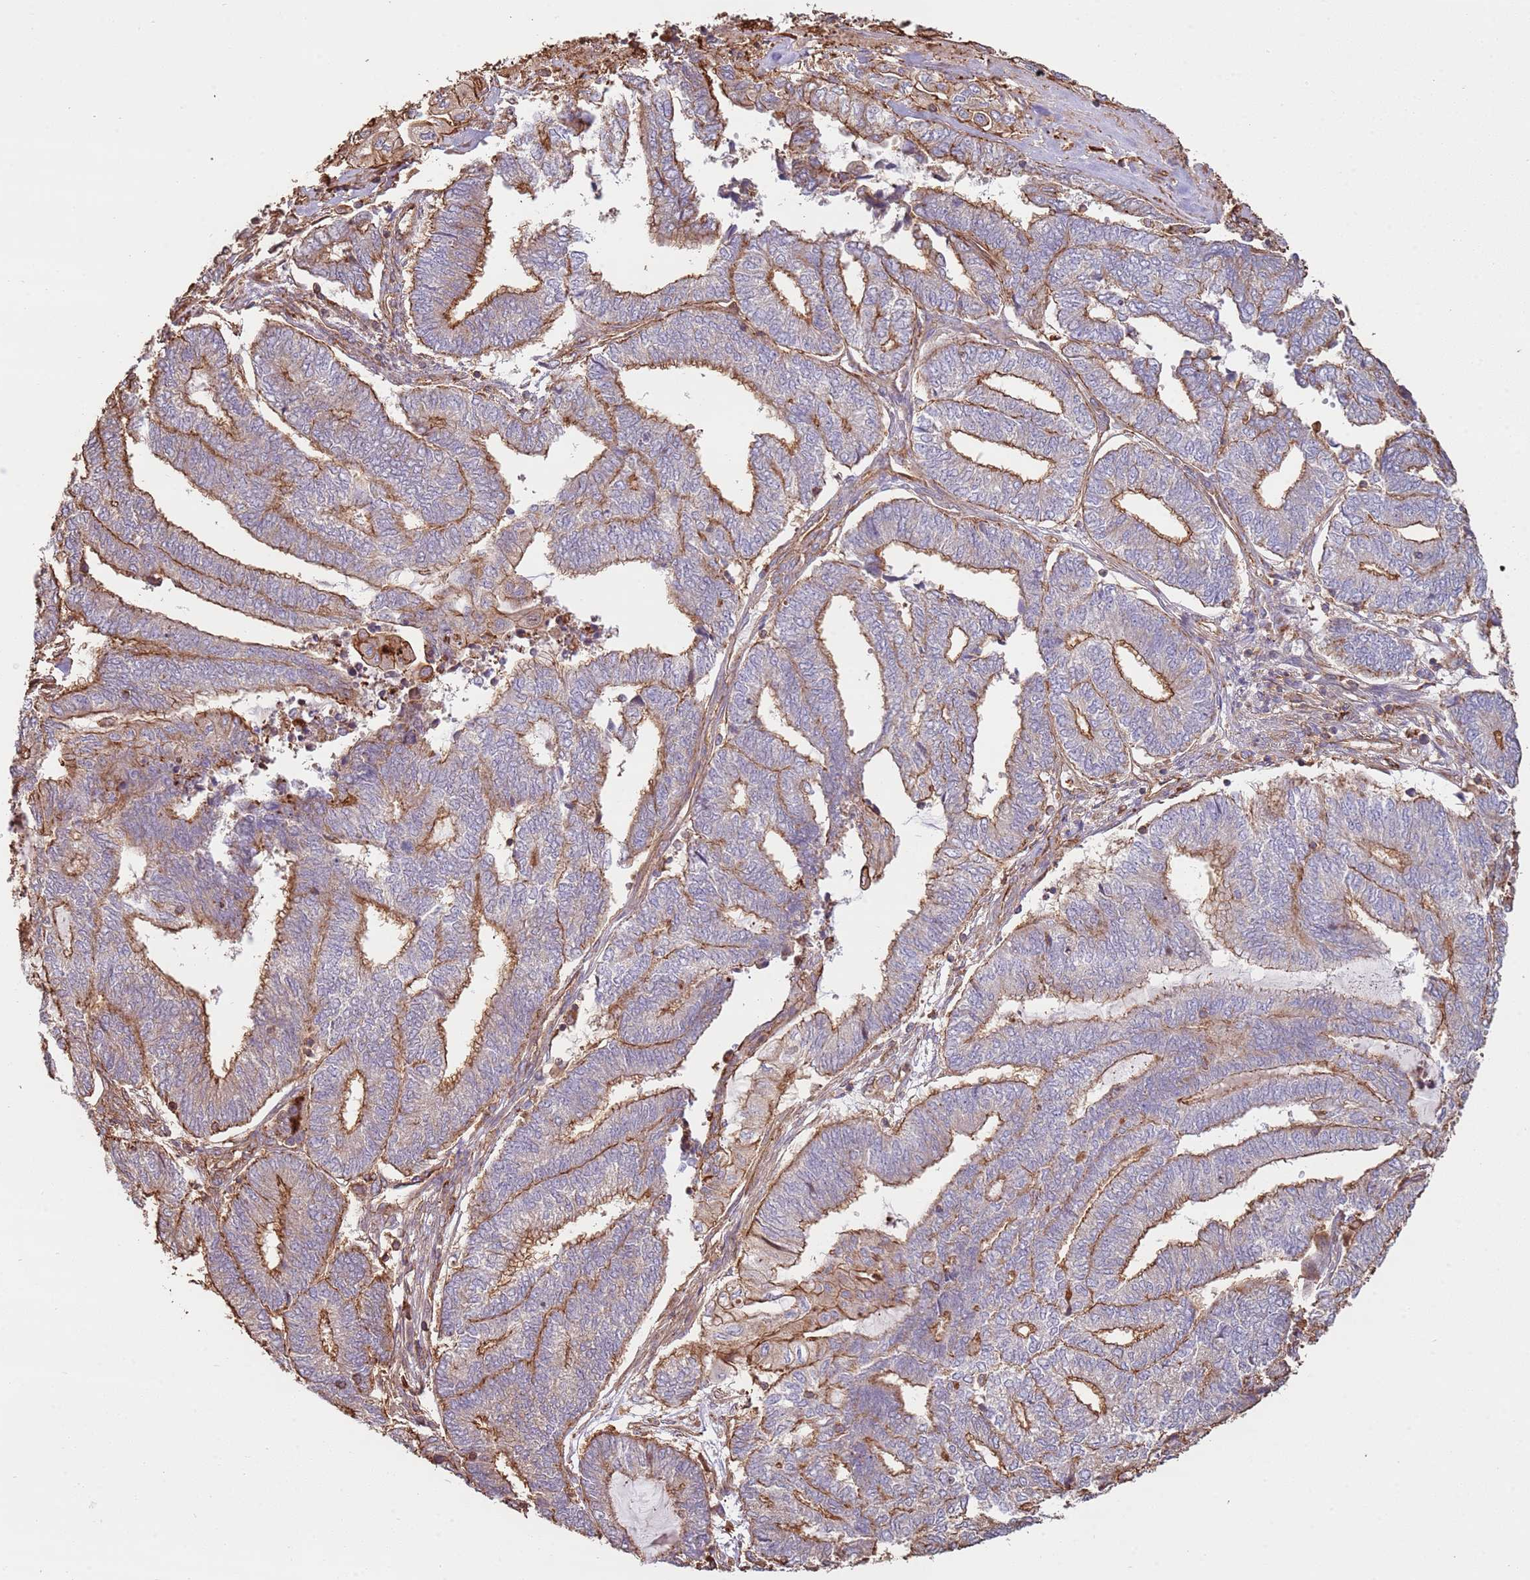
{"staining": {"intensity": "moderate", "quantity": "25%-75%", "location": "cytoplasmic/membranous"}, "tissue": "endometrial cancer", "cell_type": "Tumor cells", "image_type": "cancer", "snomed": [{"axis": "morphology", "description": "Adenocarcinoma, NOS"}, {"axis": "topography", "description": "Uterus"}, {"axis": "topography", "description": "Endometrium"}], "caption": "Immunohistochemical staining of human adenocarcinoma (endometrial) reveals medium levels of moderate cytoplasmic/membranous staining in about 25%-75% of tumor cells.", "gene": "NDUFAF4", "patient": {"sex": "female", "age": 70}}